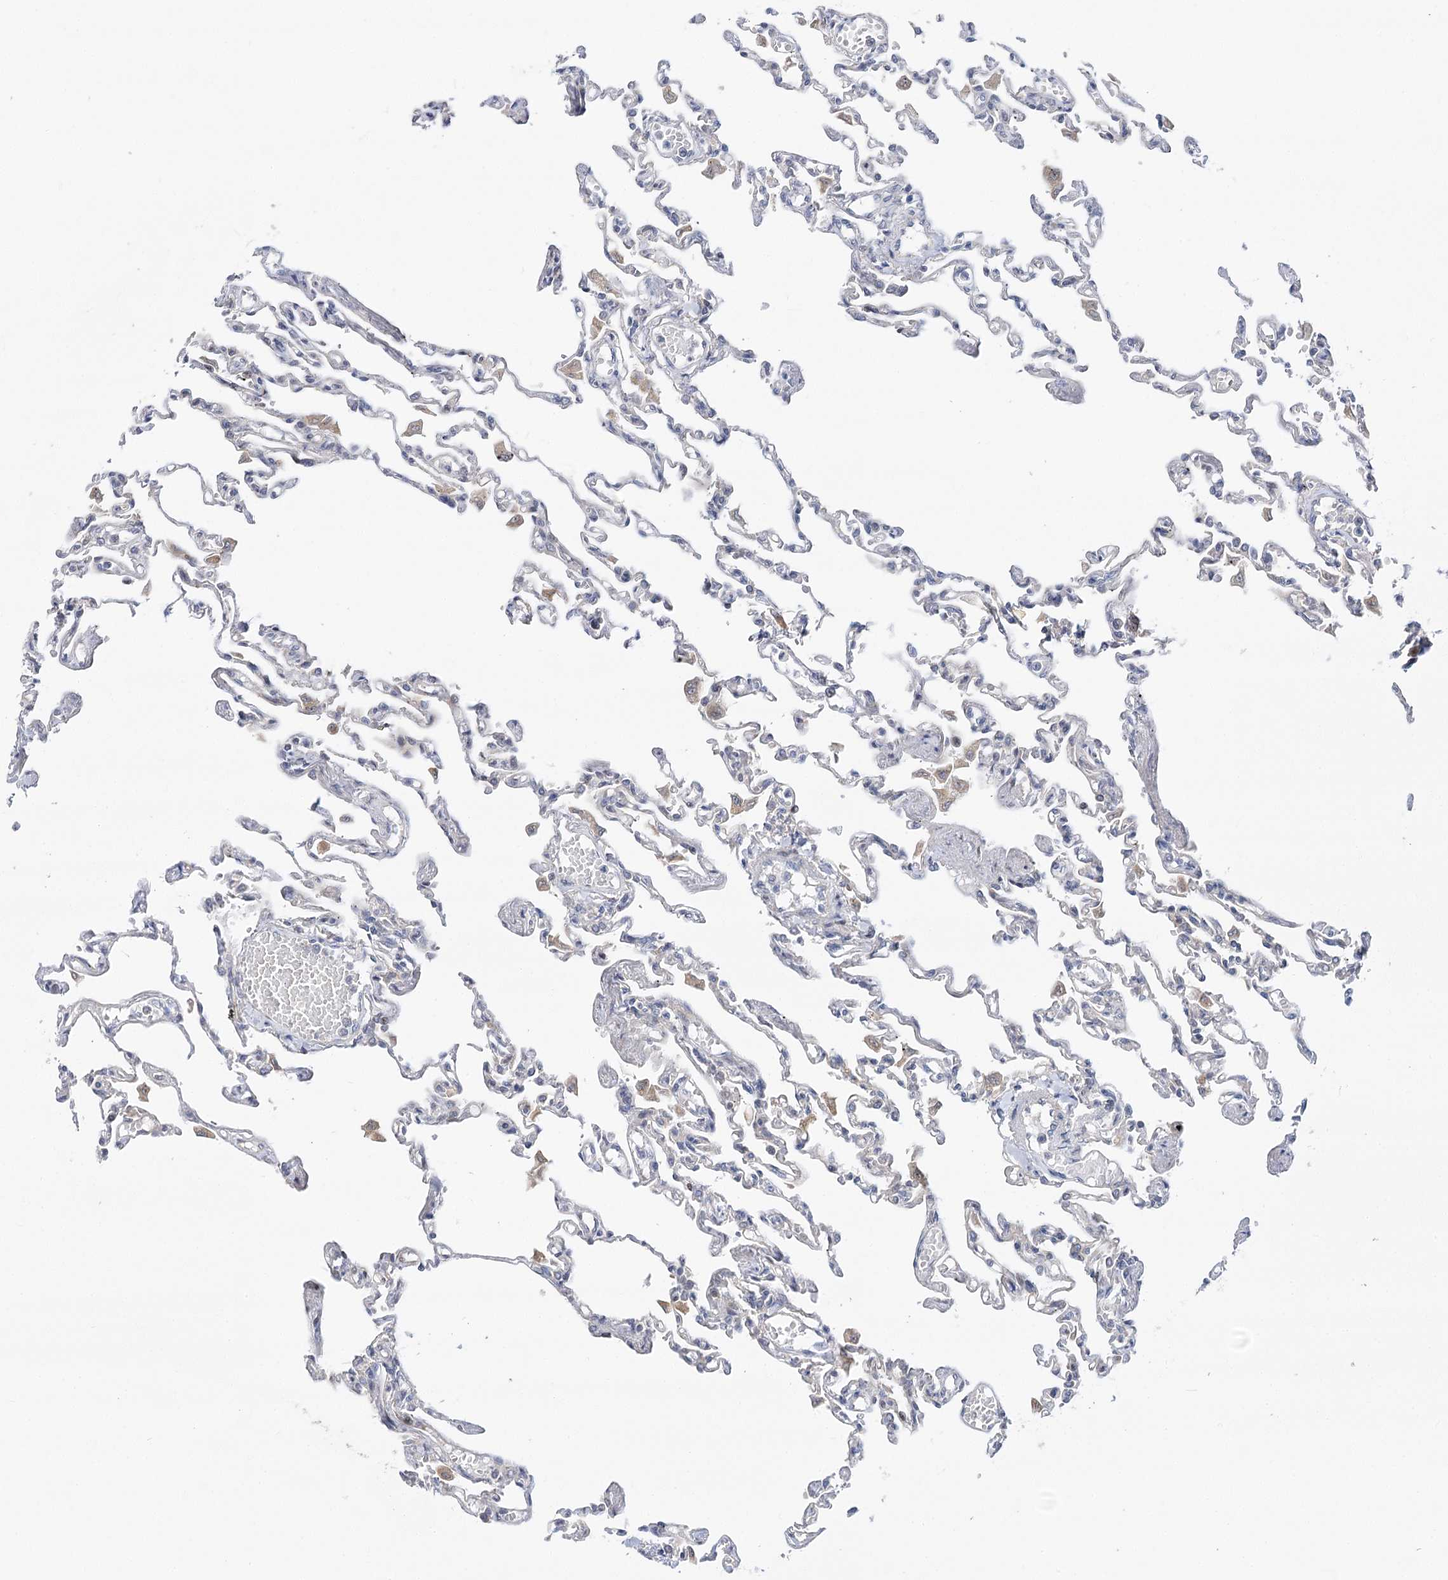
{"staining": {"intensity": "weak", "quantity": "<25%", "location": "cytoplasmic/membranous"}, "tissue": "lung", "cell_type": "Alveolar cells", "image_type": "normal", "snomed": [{"axis": "morphology", "description": "Normal tissue, NOS"}, {"axis": "topography", "description": "Lung"}], "caption": "High power microscopy image of an IHC image of unremarkable lung, revealing no significant staining in alveolar cells.", "gene": "ARHGAP32", "patient": {"sex": "male", "age": 21}}